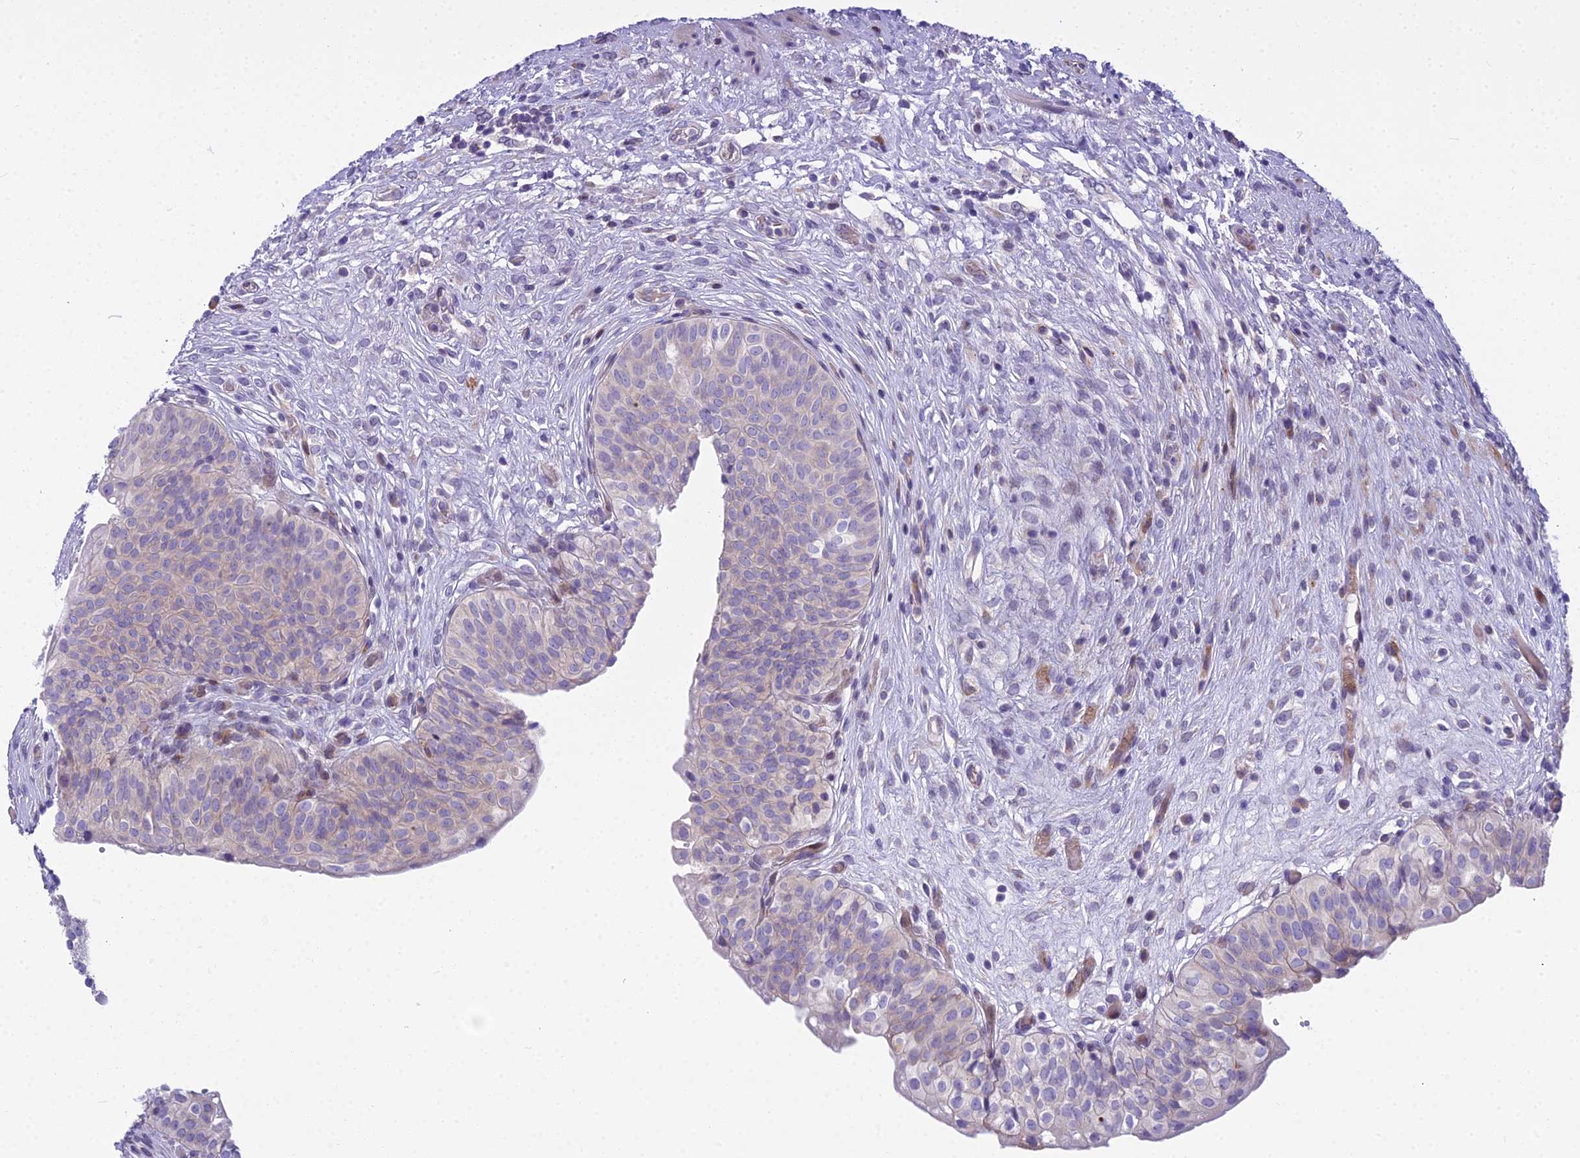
{"staining": {"intensity": "negative", "quantity": "none", "location": "none"}, "tissue": "urinary bladder", "cell_type": "Urothelial cells", "image_type": "normal", "snomed": [{"axis": "morphology", "description": "Normal tissue, NOS"}, {"axis": "topography", "description": "Urinary bladder"}], "caption": "Photomicrograph shows no protein expression in urothelial cells of benign urinary bladder.", "gene": "PCDHB14", "patient": {"sex": "male", "age": 55}}